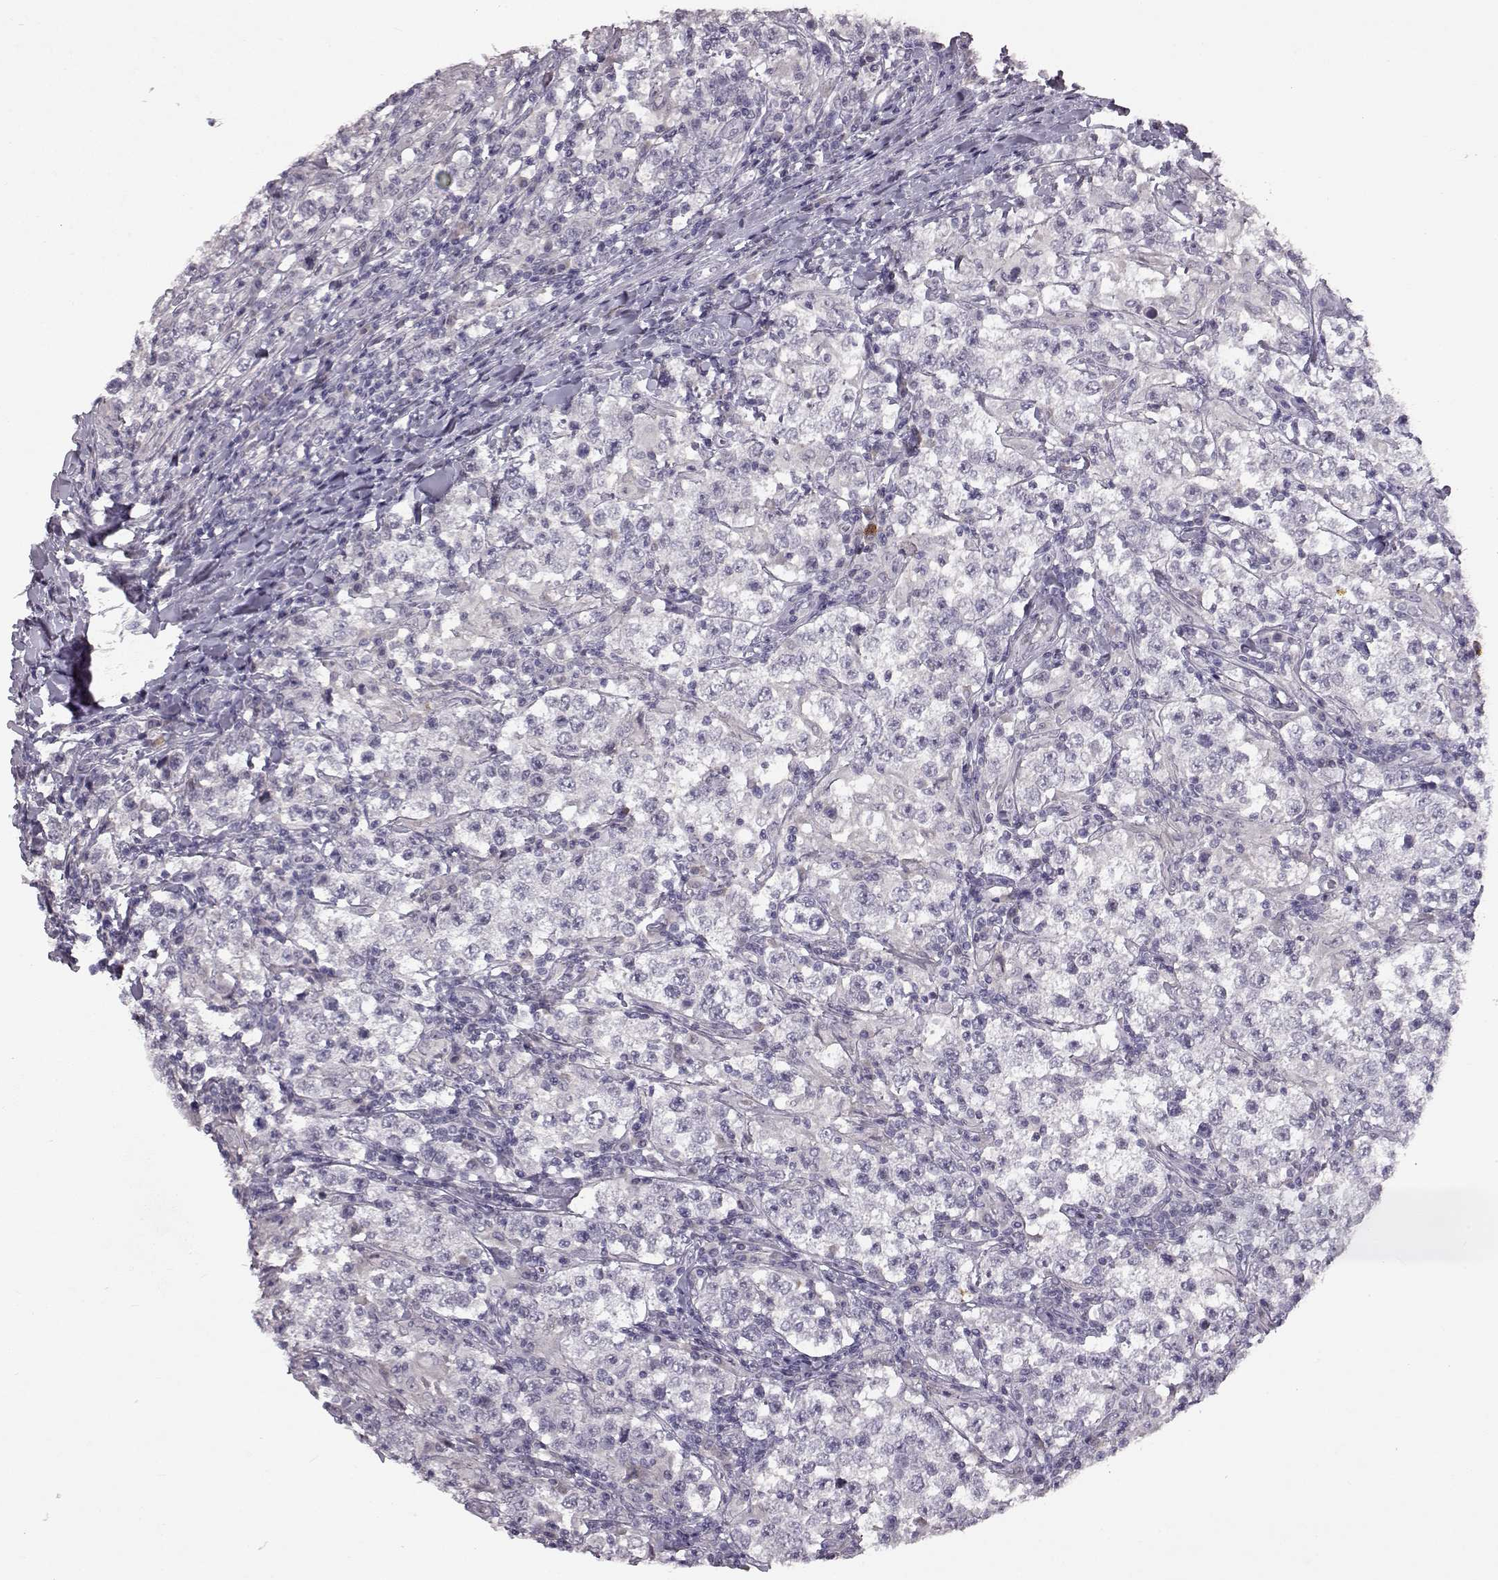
{"staining": {"intensity": "negative", "quantity": "none", "location": "none"}, "tissue": "testis cancer", "cell_type": "Tumor cells", "image_type": "cancer", "snomed": [{"axis": "morphology", "description": "Seminoma, NOS"}, {"axis": "morphology", "description": "Carcinoma, Embryonal, NOS"}, {"axis": "topography", "description": "Testis"}], "caption": "High power microscopy image of an IHC micrograph of testis cancer (embryonal carcinoma), revealing no significant expression in tumor cells. (DAB (3,3'-diaminobenzidine) immunohistochemistry visualized using brightfield microscopy, high magnification).", "gene": "SPAG17", "patient": {"sex": "male", "age": 41}}